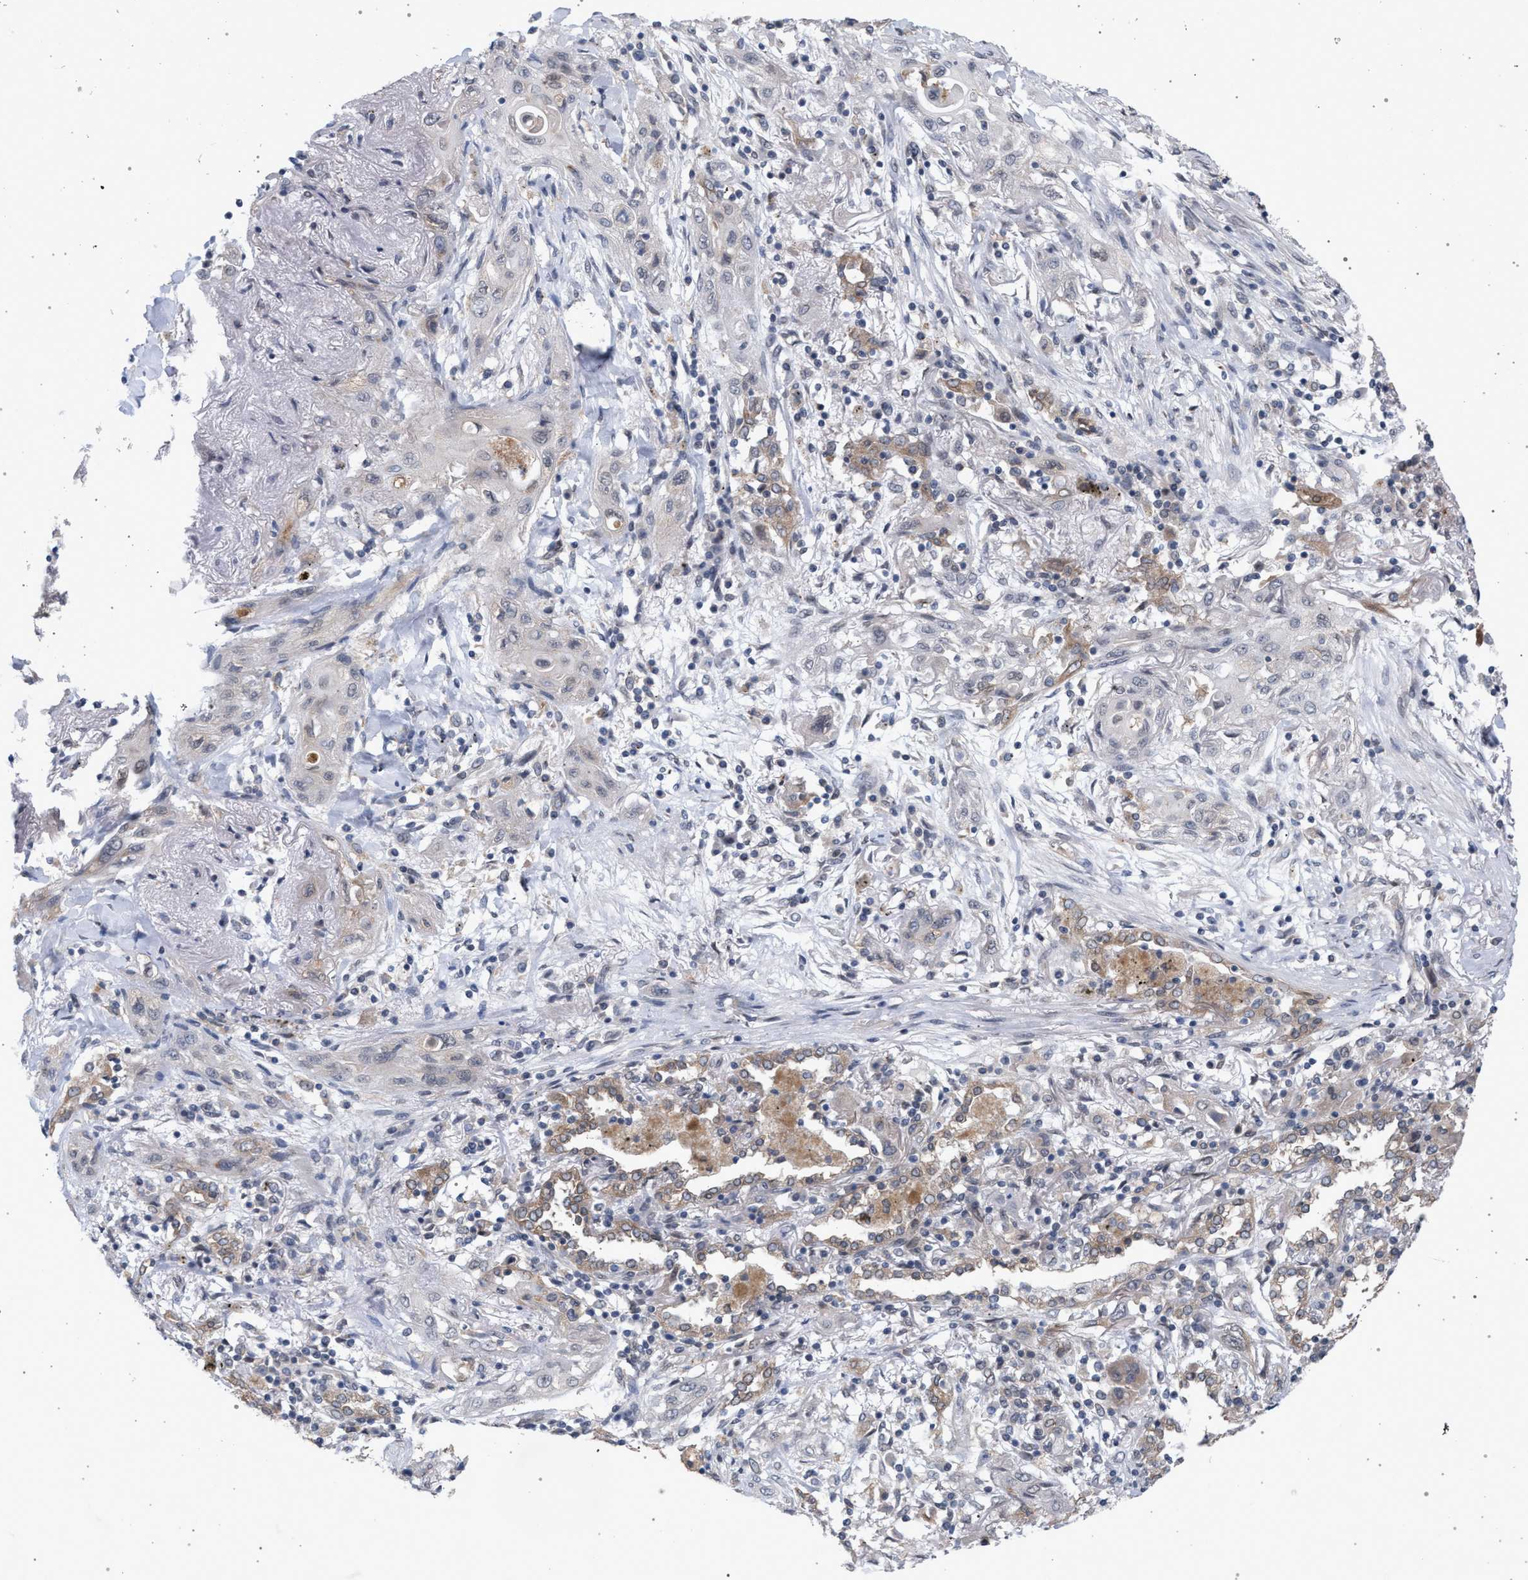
{"staining": {"intensity": "negative", "quantity": "none", "location": "none"}, "tissue": "lung cancer", "cell_type": "Tumor cells", "image_type": "cancer", "snomed": [{"axis": "morphology", "description": "Squamous cell carcinoma, NOS"}, {"axis": "topography", "description": "Lung"}], "caption": "The photomicrograph exhibits no staining of tumor cells in squamous cell carcinoma (lung).", "gene": "ARPC5L", "patient": {"sex": "female", "age": 47}}